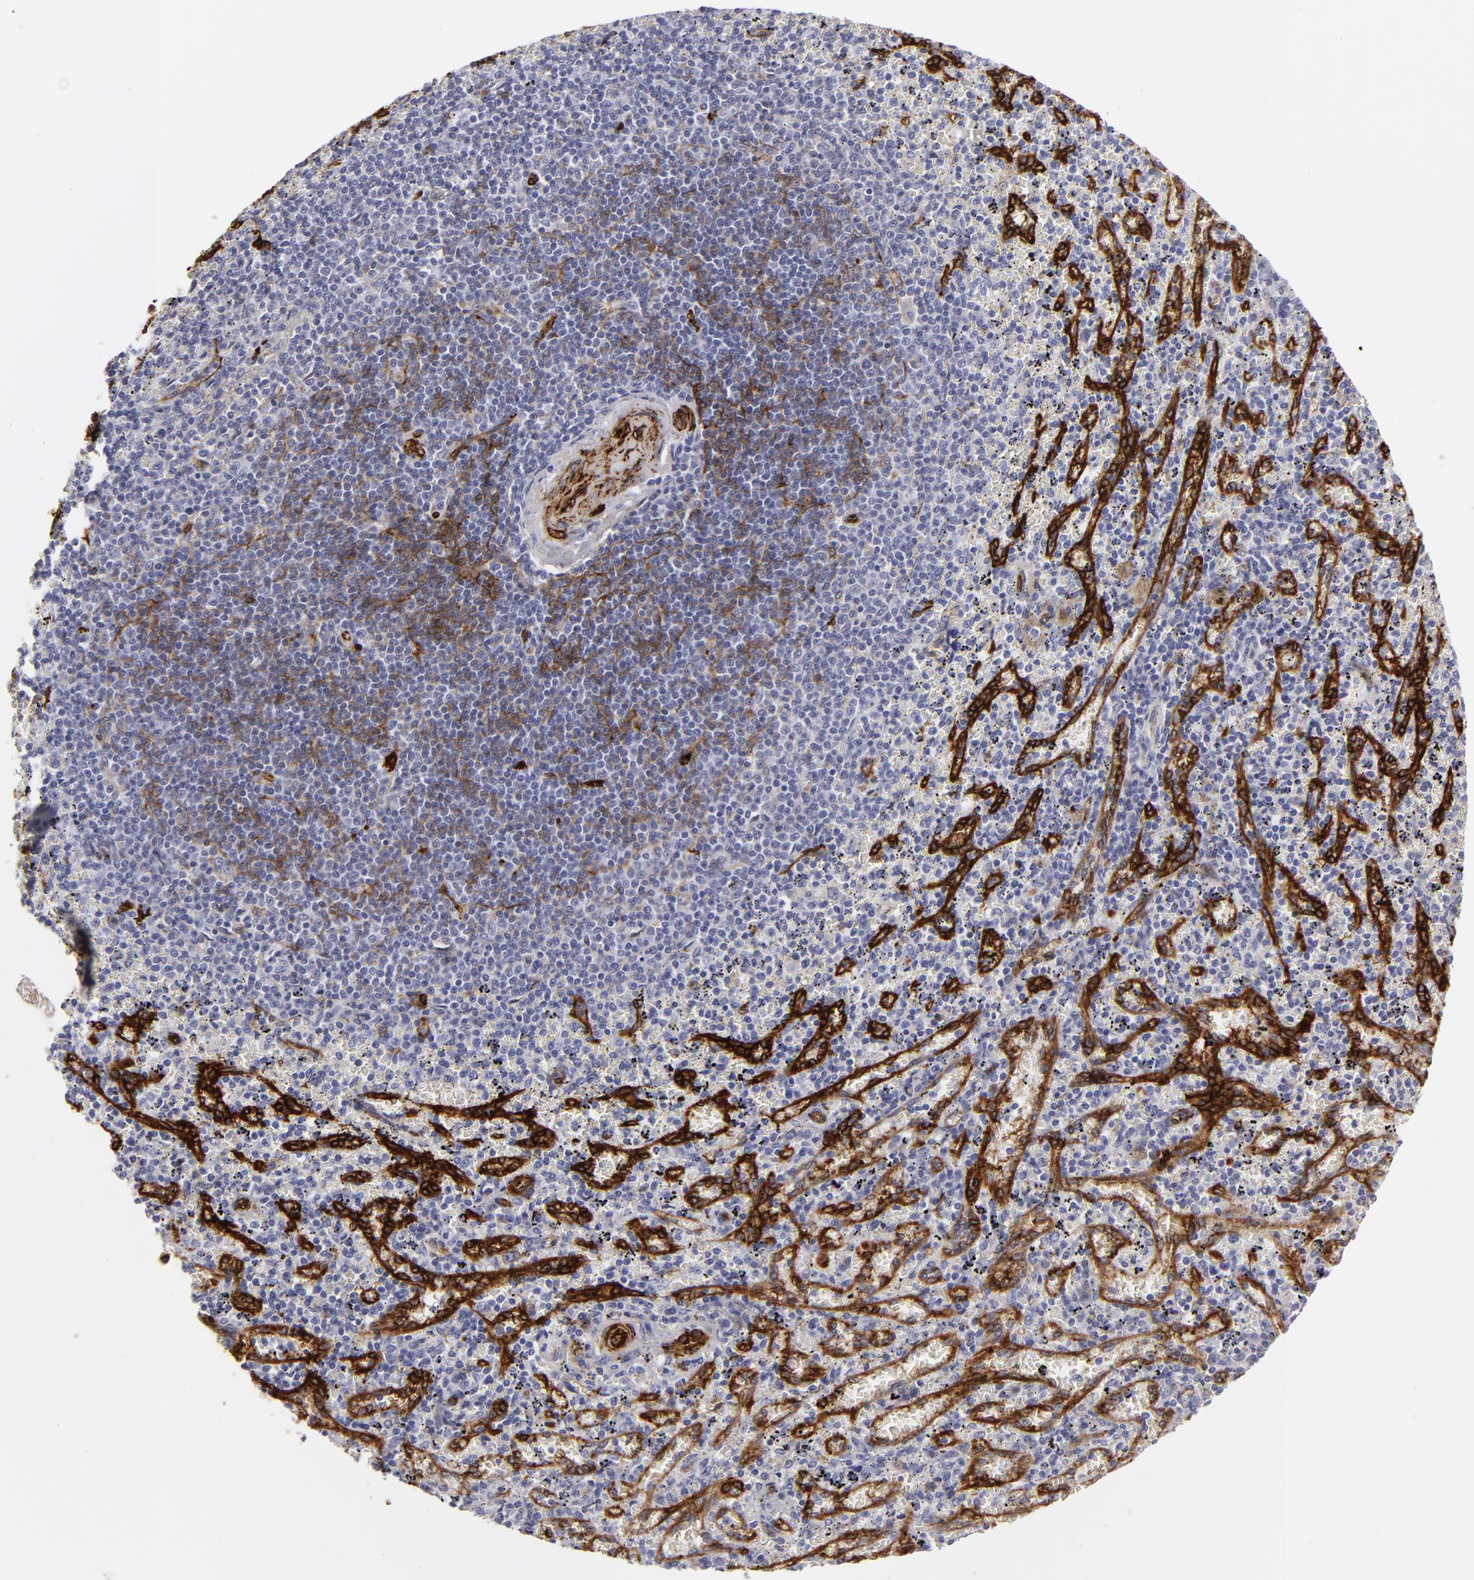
{"staining": {"intensity": "negative", "quantity": "none", "location": "none"}, "tissue": "spleen", "cell_type": "Cells in red pulp", "image_type": "normal", "snomed": [{"axis": "morphology", "description": "Normal tissue, NOS"}, {"axis": "topography", "description": "Spleen"}], "caption": "This is a photomicrograph of IHC staining of benign spleen, which shows no expression in cells in red pulp. (DAB (3,3'-diaminobenzidine) immunohistochemistry visualized using brightfield microscopy, high magnification).", "gene": "MCAM", "patient": {"sex": "female", "age": 43}}